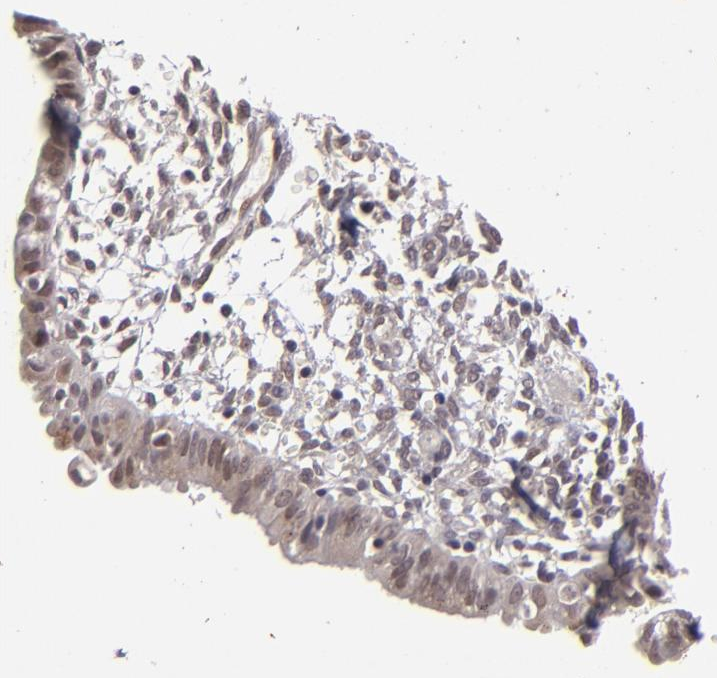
{"staining": {"intensity": "negative", "quantity": "none", "location": "none"}, "tissue": "endometrium", "cell_type": "Cells in endometrial stroma", "image_type": "normal", "snomed": [{"axis": "morphology", "description": "Normal tissue, NOS"}, {"axis": "topography", "description": "Endometrium"}], "caption": "IHC photomicrograph of benign endometrium stained for a protein (brown), which displays no expression in cells in endometrial stroma.", "gene": "DFFA", "patient": {"sex": "female", "age": 61}}